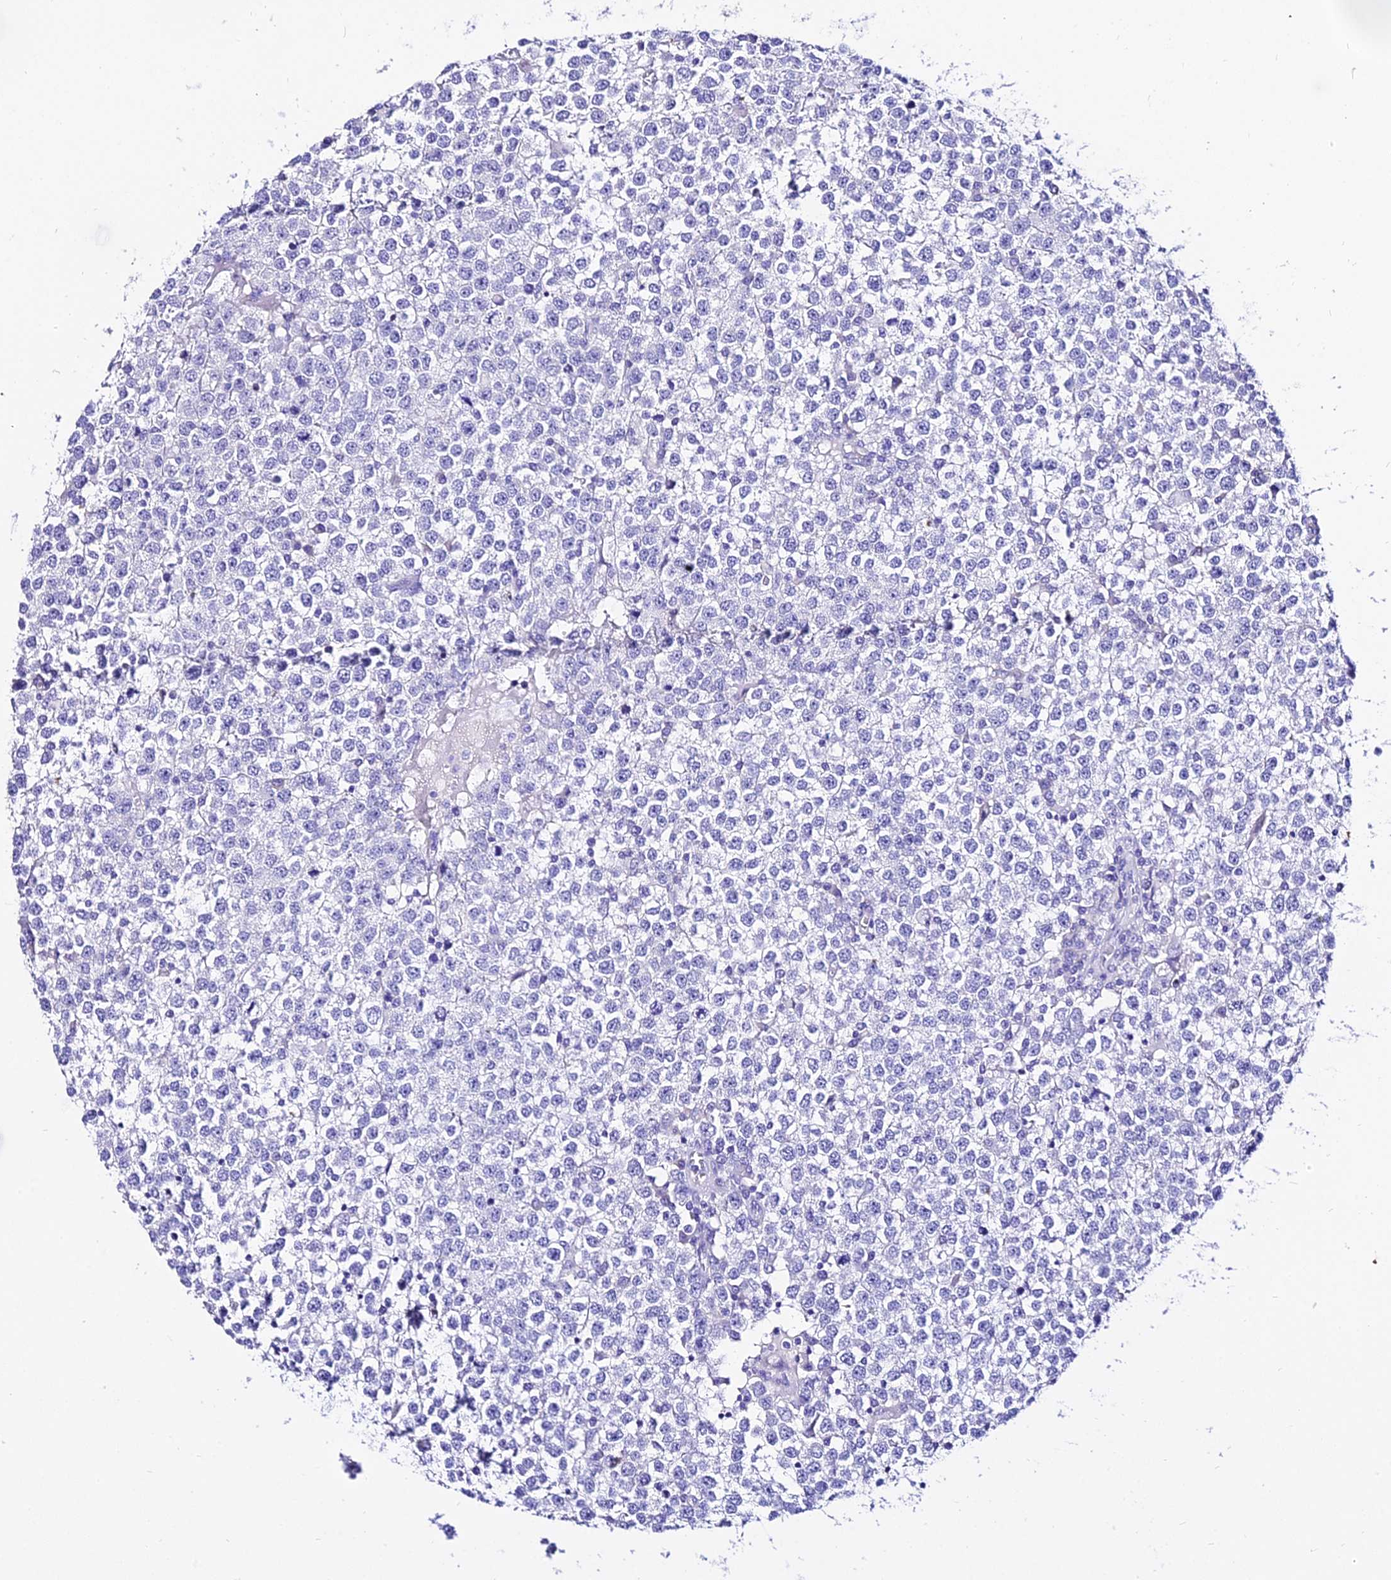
{"staining": {"intensity": "negative", "quantity": "none", "location": "none"}, "tissue": "testis cancer", "cell_type": "Tumor cells", "image_type": "cancer", "snomed": [{"axis": "morphology", "description": "Seminoma, NOS"}, {"axis": "topography", "description": "Testis"}], "caption": "Immunohistochemistry histopathology image of neoplastic tissue: human testis cancer stained with DAB shows no significant protein staining in tumor cells.", "gene": "DEFB106A", "patient": {"sex": "male", "age": 65}}